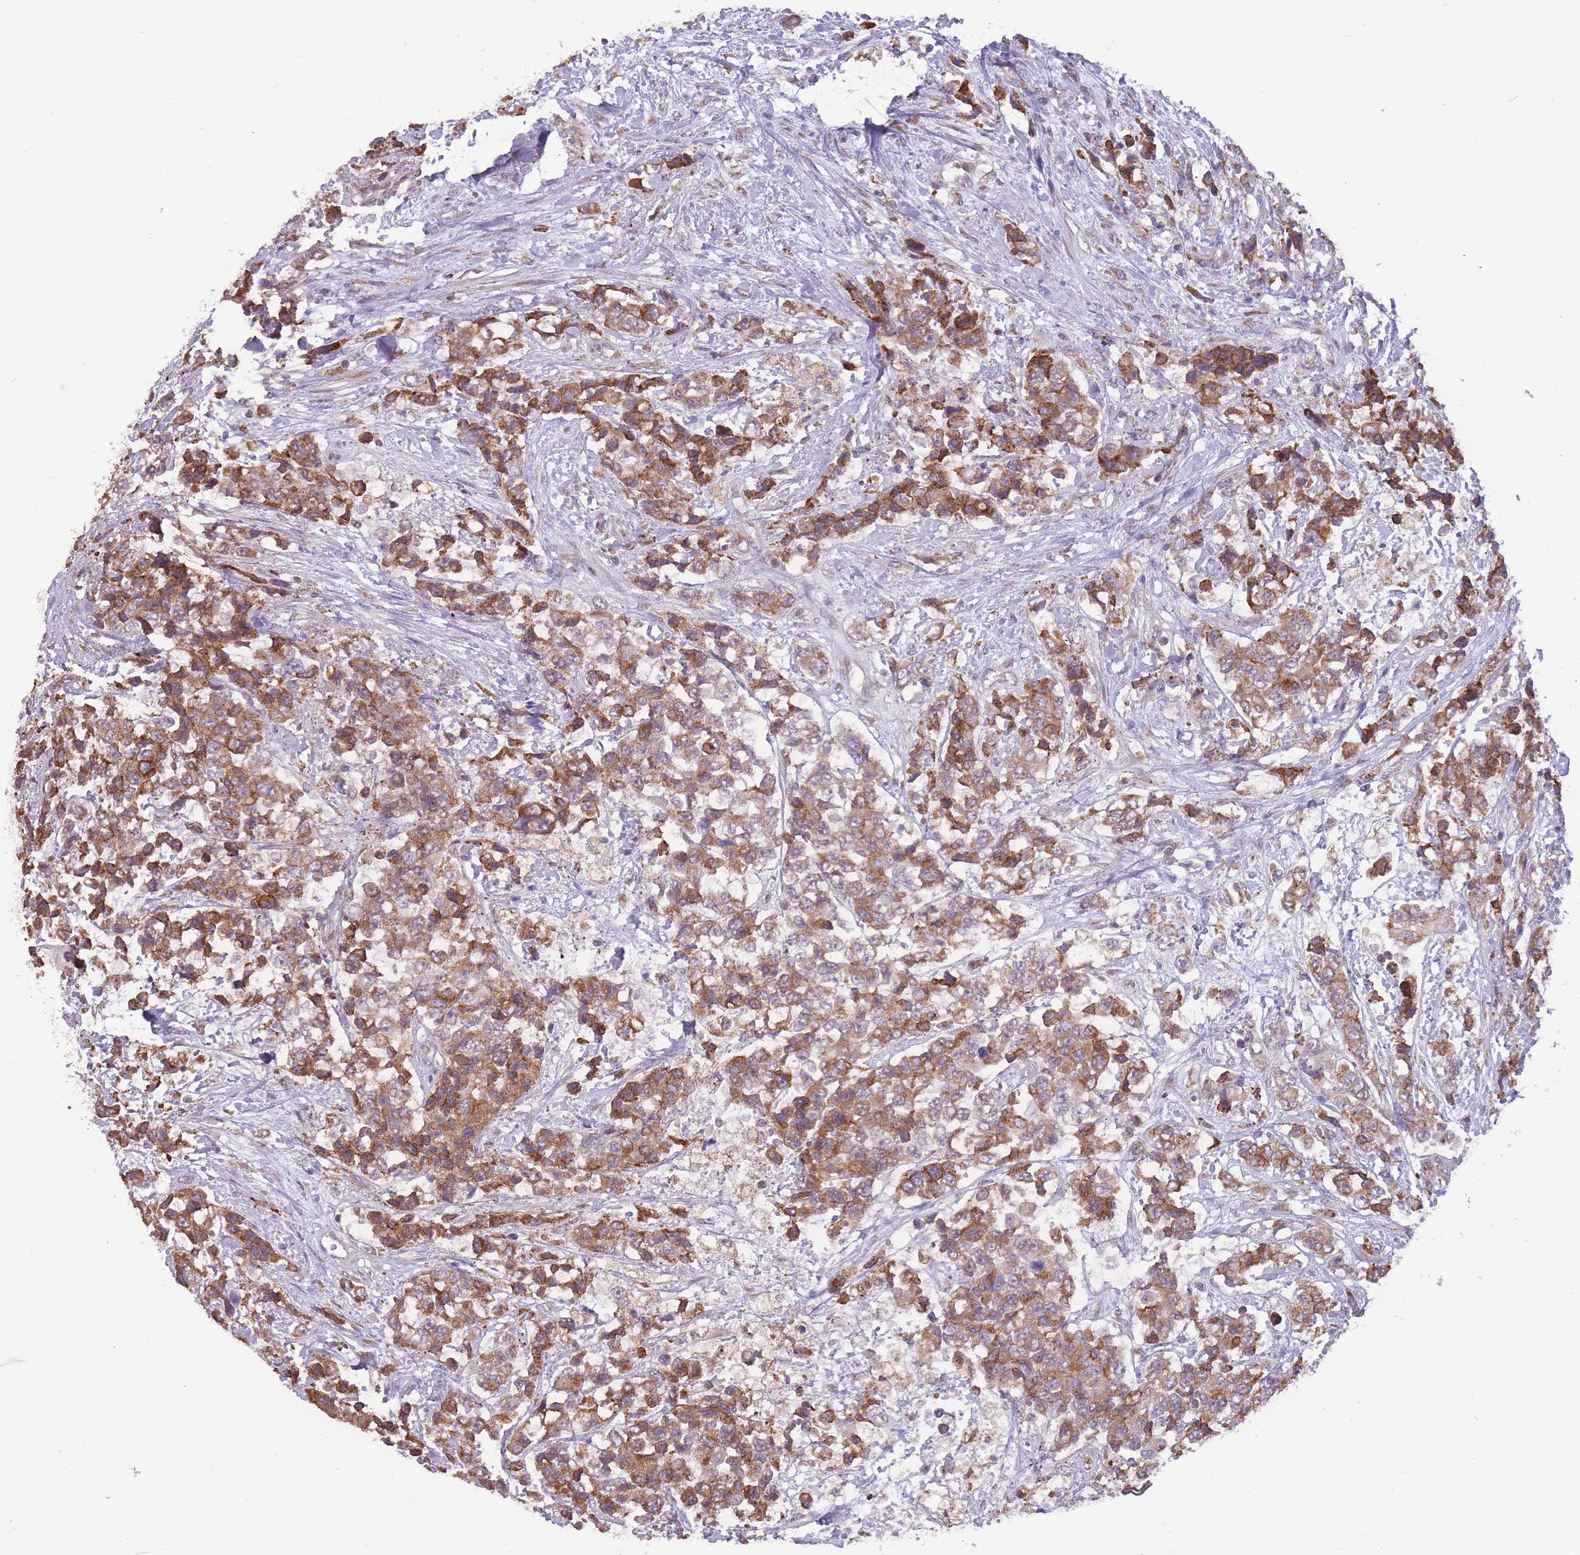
{"staining": {"intensity": "moderate", "quantity": ">75%", "location": "cytoplasmic/membranous"}, "tissue": "urothelial cancer", "cell_type": "Tumor cells", "image_type": "cancer", "snomed": [{"axis": "morphology", "description": "Urothelial carcinoma, High grade"}, {"axis": "topography", "description": "Urinary bladder"}], "caption": "Immunohistochemistry (IHC) image of neoplastic tissue: human high-grade urothelial carcinoma stained using immunohistochemistry reveals medium levels of moderate protein expression localized specifically in the cytoplasmic/membranous of tumor cells, appearing as a cytoplasmic/membranous brown color.", "gene": "TRAPPC5", "patient": {"sex": "female", "age": 78}}